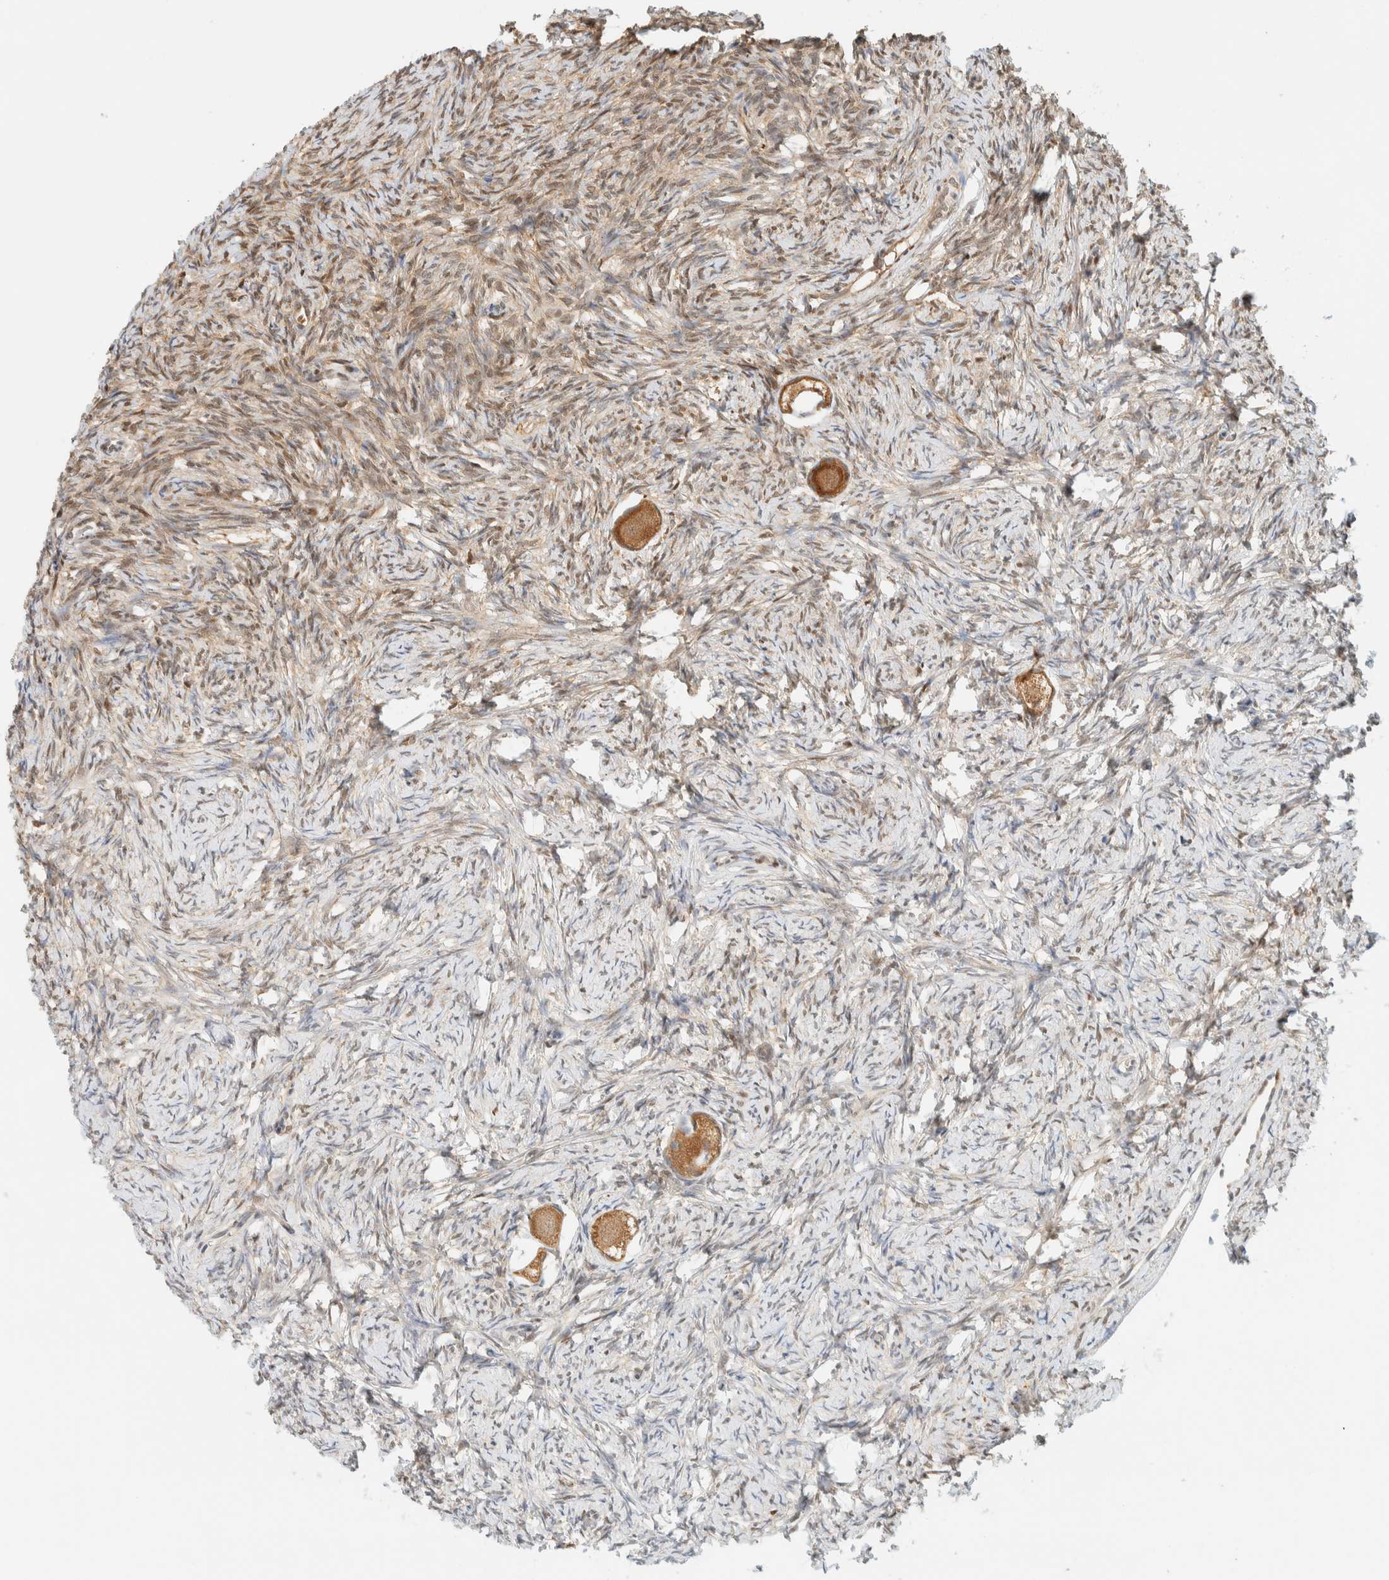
{"staining": {"intensity": "moderate", "quantity": ">75%", "location": "cytoplasmic/membranous"}, "tissue": "ovary", "cell_type": "Follicle cells", "image_type": "normal", "snomed": [{"axis": "morphology", "description": "Normal tissue, NOS"}, {"axis": "topography", "description": "Ovary"}], "caption": "A medium amount of moderate cytoplasmic/membranous expression is seen in about >75% of follicle cells in normal ovary.", "gene": "ZBTB37", "patient": {"sex": "female", "age": 34}}